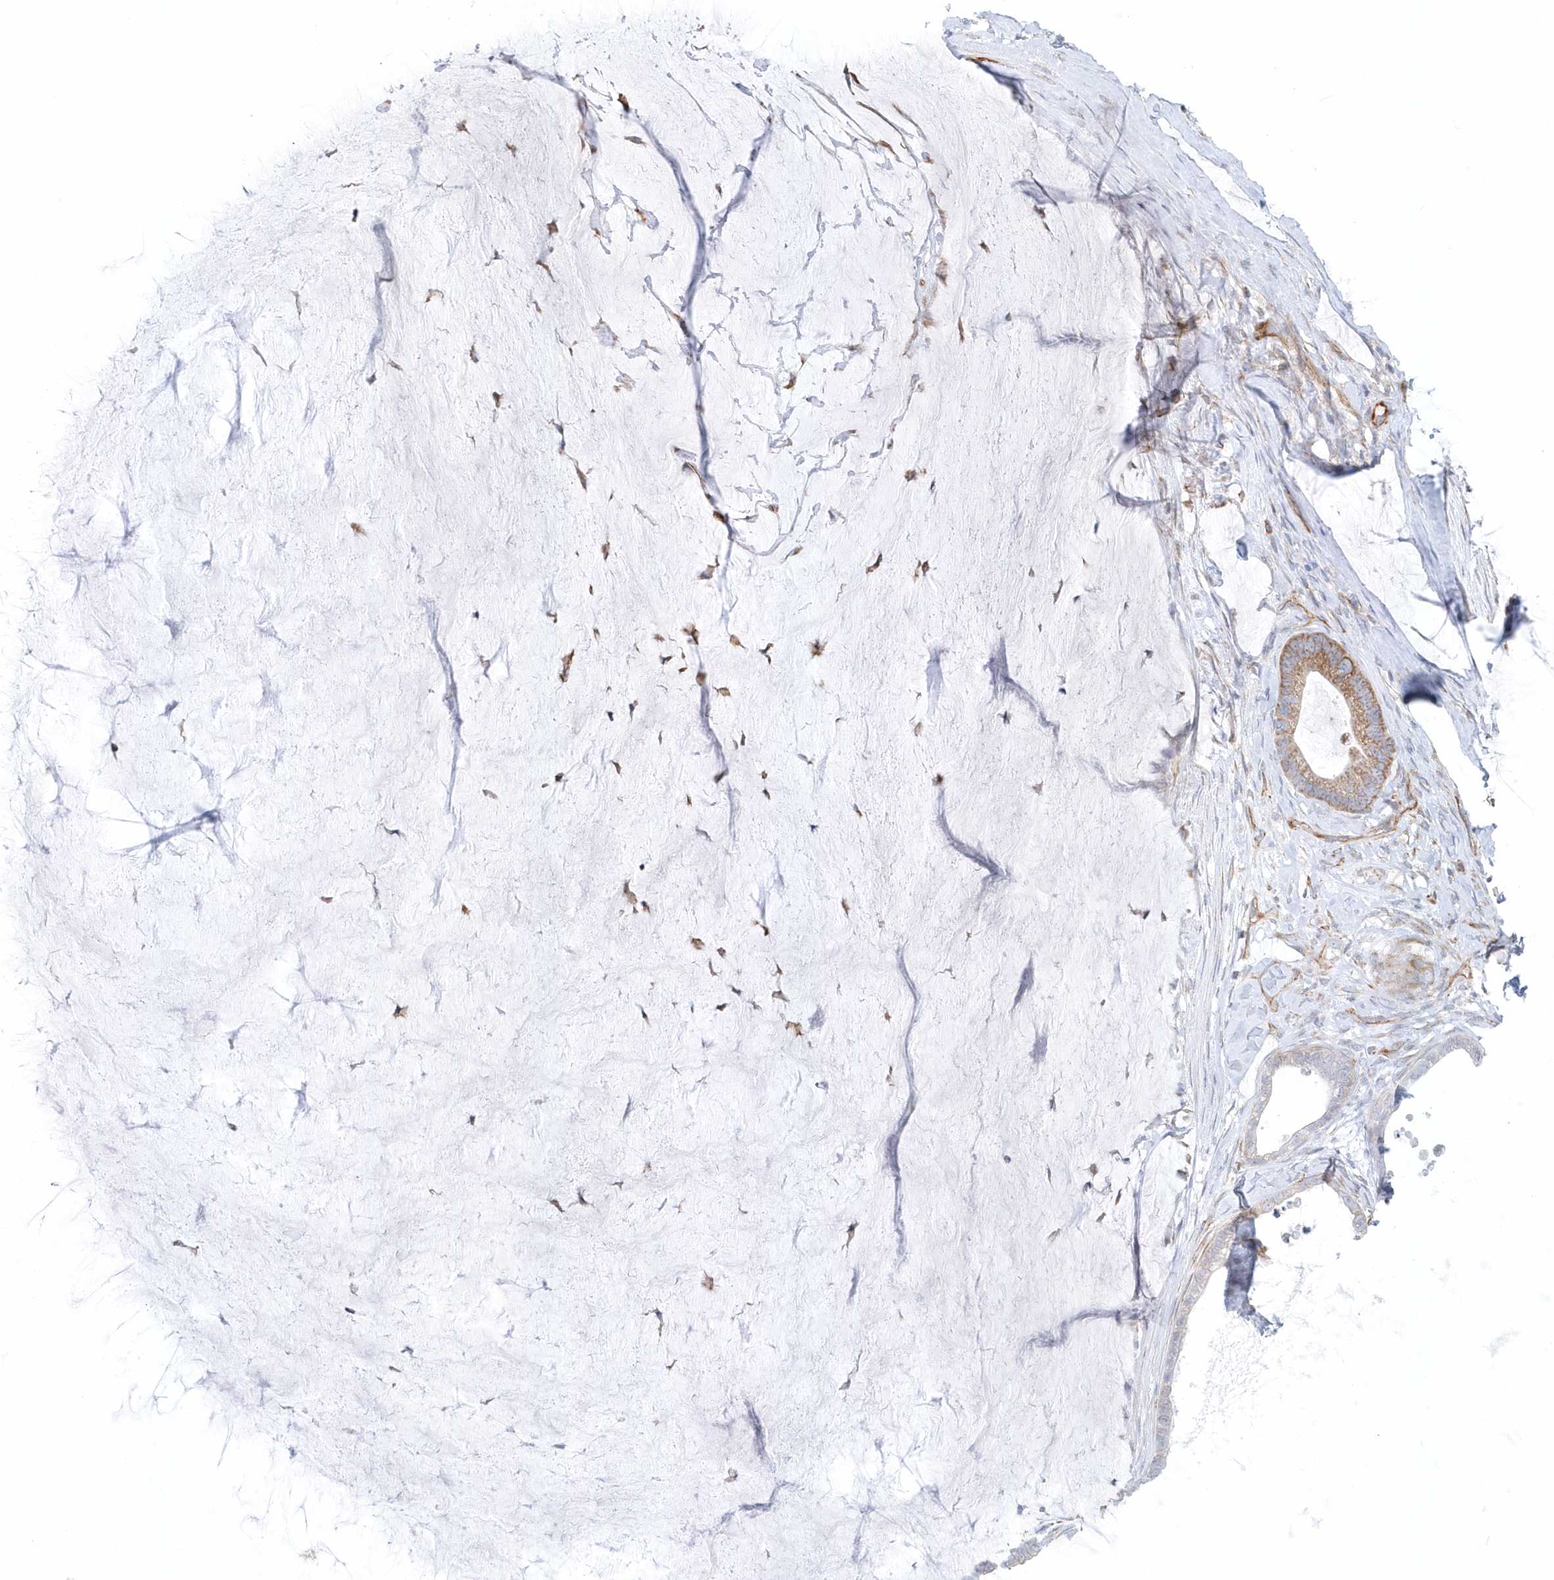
{"staining": {"intensity": "moderate", "quantity": "25%-75%", "location": "cytoplasmic/membranous"}, "tissue": "ovarian cancer", "cell_type": "Tumor cells", "image_type": "cancer", "snomed": [{"axis": "morphology", "description": "Cystadenocarcinoma, mucinous, NOS"}, {"axis": "topography", "description": "Ovary"}], "caption": "Immunohistochemistry (IHC) (DAB (3,3'-diaminobenzidine)) staining of human ovarian cancer (mucinous cystadenocarcinoma) reveals moderate cytoplasmic/membranous protein staining in approximately 25%-75% of tumor cells. (DAB (3,3'-diaminobenzidine) IHC with brightfield microscopy, high magnification).", "gene": "GPR152", "patient": {"sex": "female", "age": 61}}